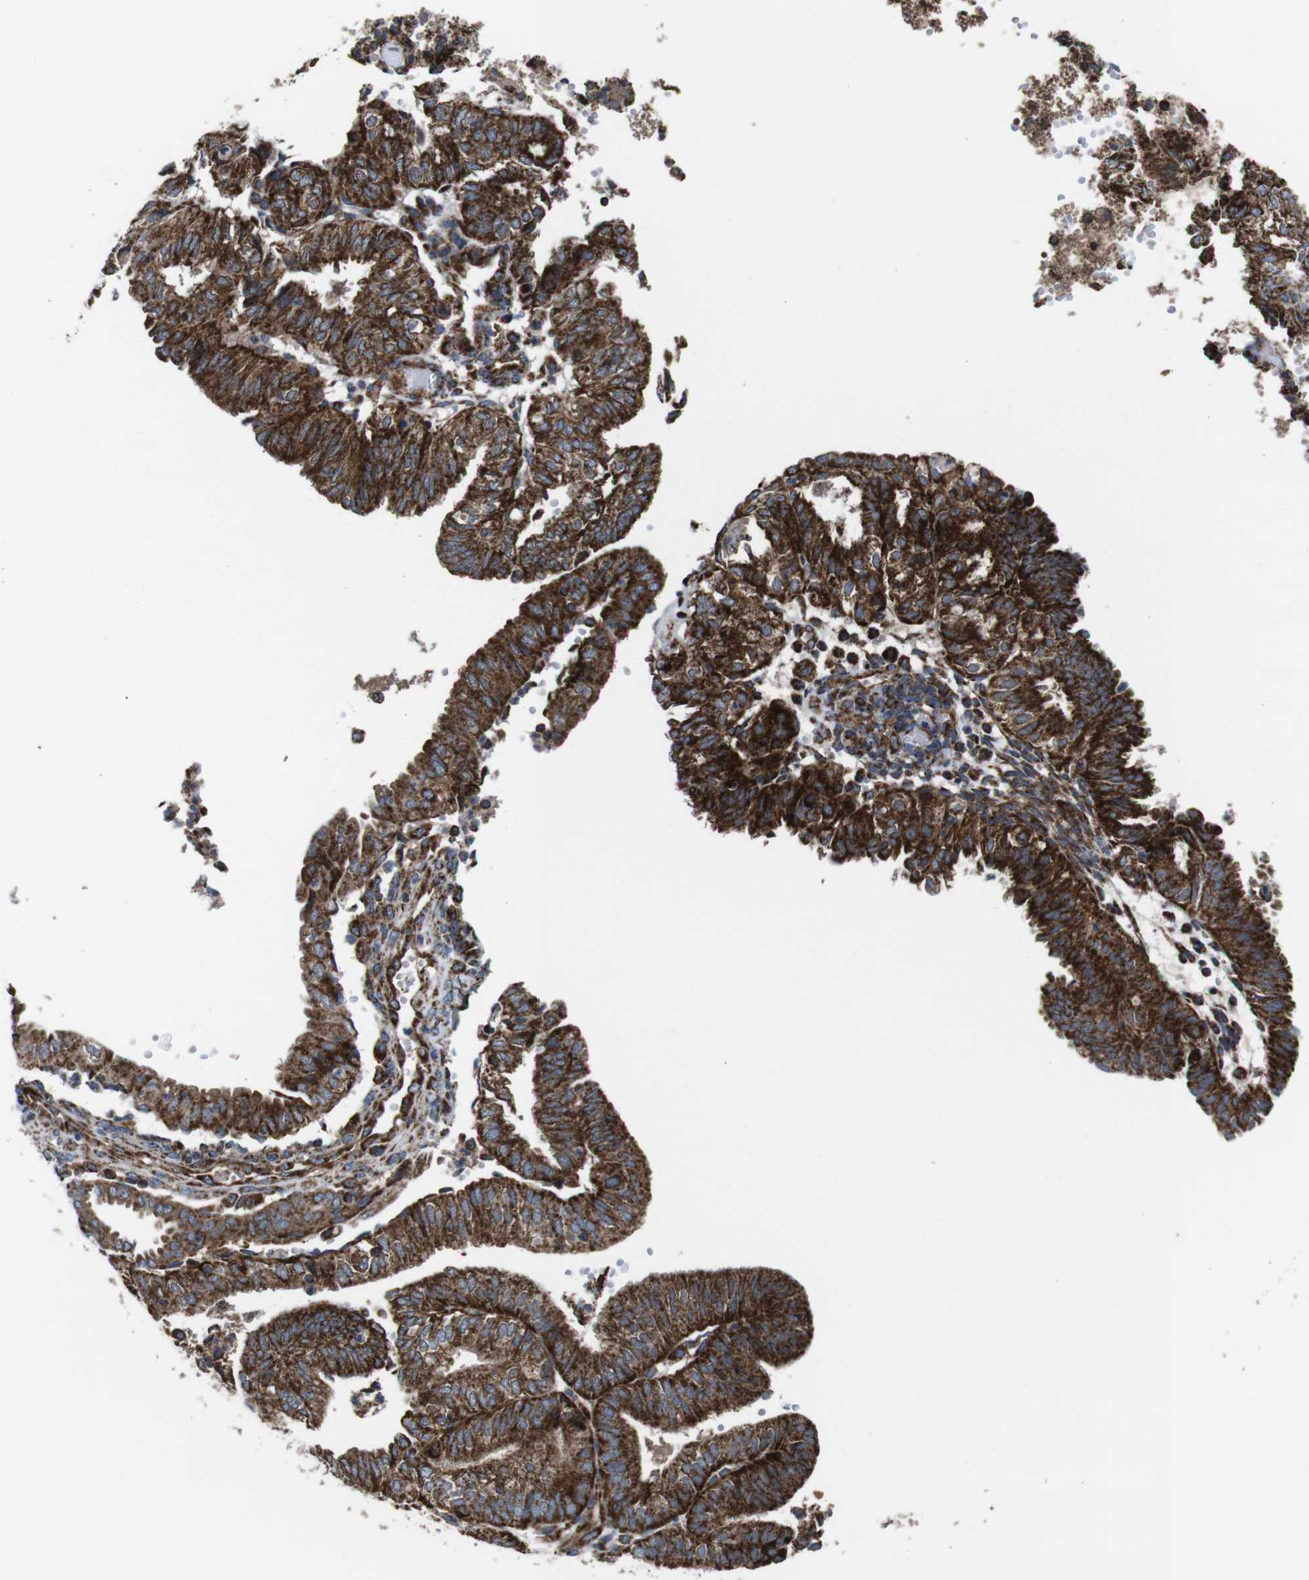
{"staining": {"intensity": "strong", "quantity": ">75%", "location": "cytoplasmic/membranous"}, "tissue": "endometrial cancer", "cell_type": "Tumor cells", "image_type": "cancer", "snomed": [{"axis": "morphology", "description": "Adenocarcinoma, NOS"}, {"axis": "topography", "description": "Uterus"}], "caption": "Human endometrial cancer stained for a protein (brown) demonstrates strong cytoplasmic/membranous positive expression in approximately >75% of tumor cells.", "gene": "HK1", "patient": {"sex": "female", "age": 60}}